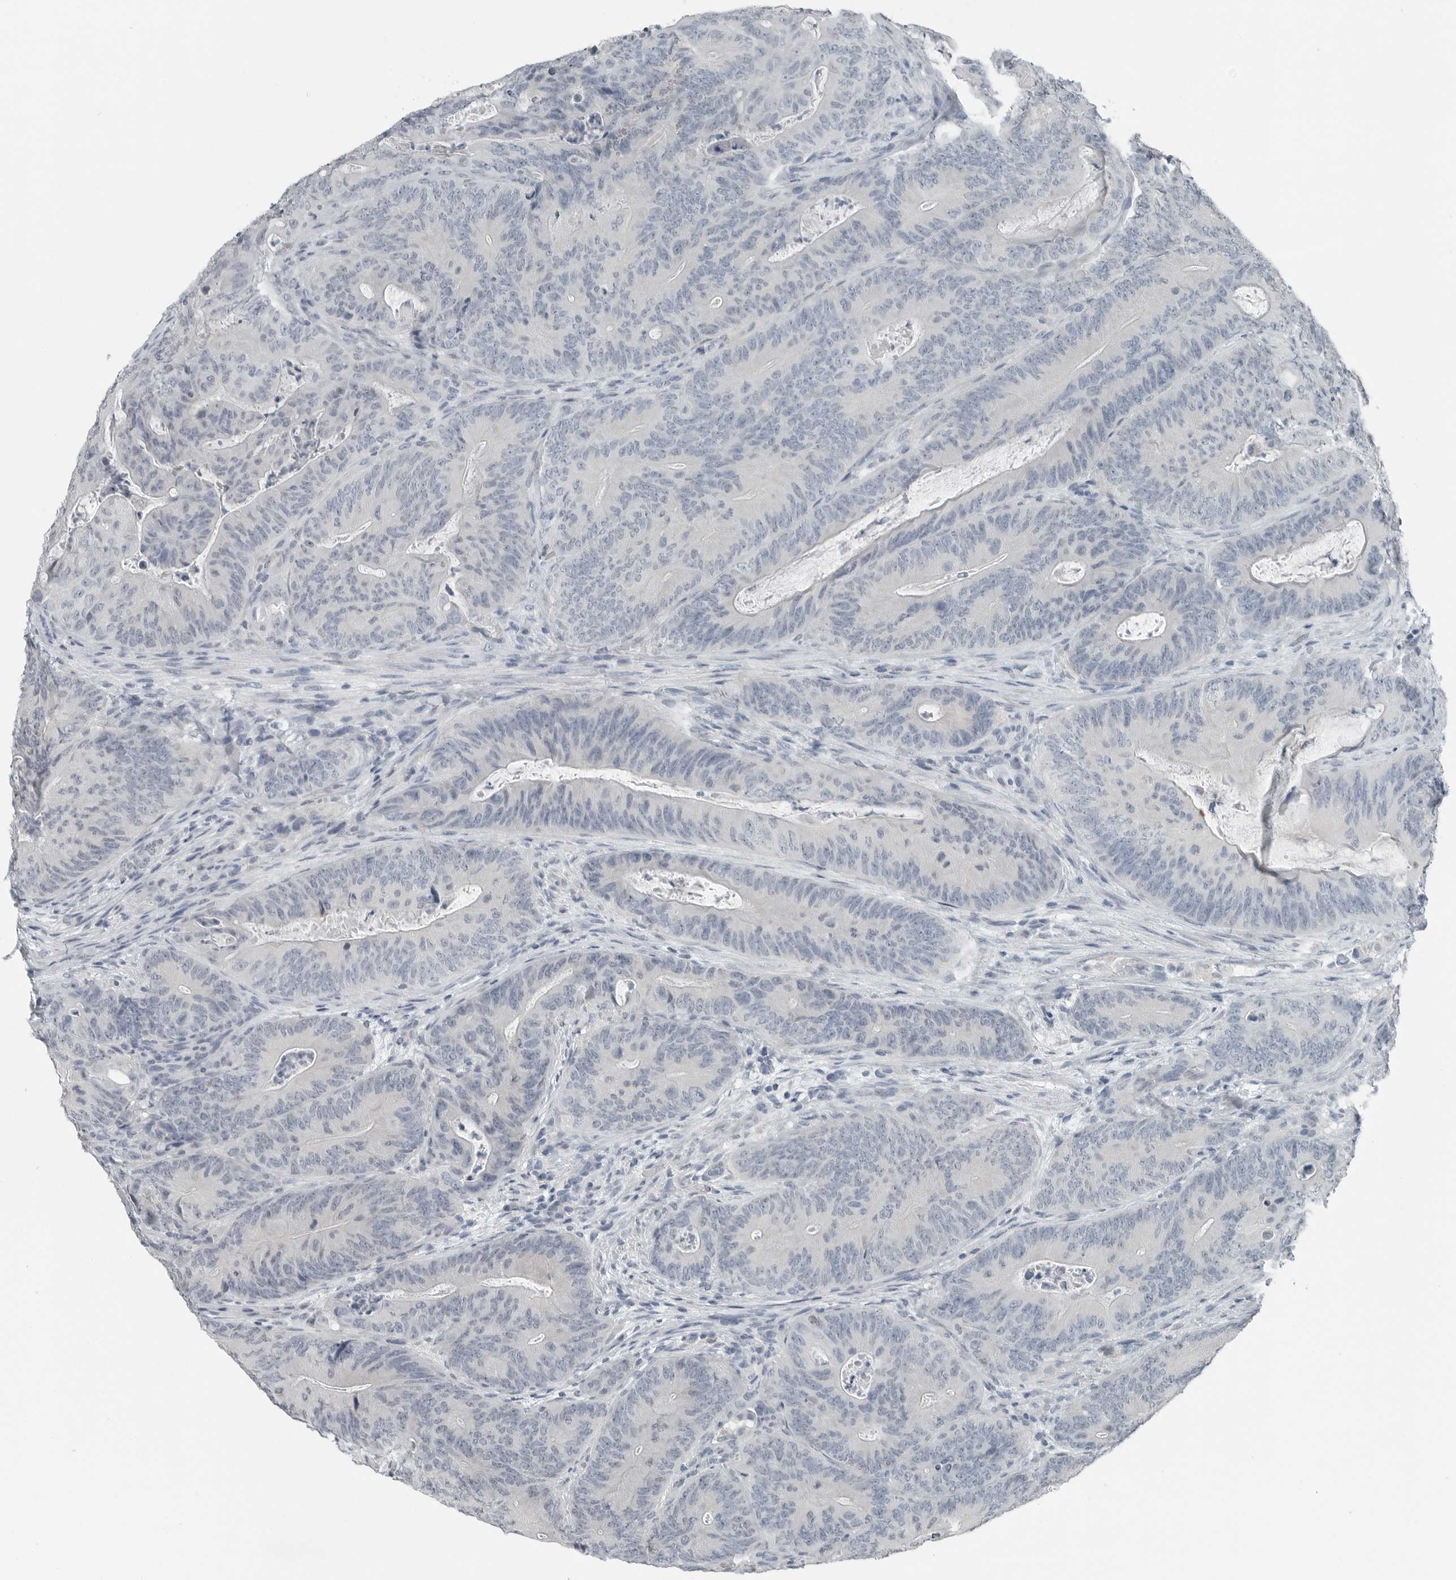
{"staining": {"intensity": "negative", "quantity": "none", "location": "none"}, "tissue": "colorectal cancer", "cell_type": "Tumor cells", "image_type": "cancer", "snomed": [{"axis": "morphology", "description": "Normal tissue, NOS"}, {"axis": "topography", "description": "Colon"}], "caption": "This micrograph is of colorectal cancer stained with IHC to label a protein in brown with the nuclei are counter-stained blue. There is no staining in tumor cells.", "gene": "KYAT1", "patient": {"sex": "female", "age": 82}}